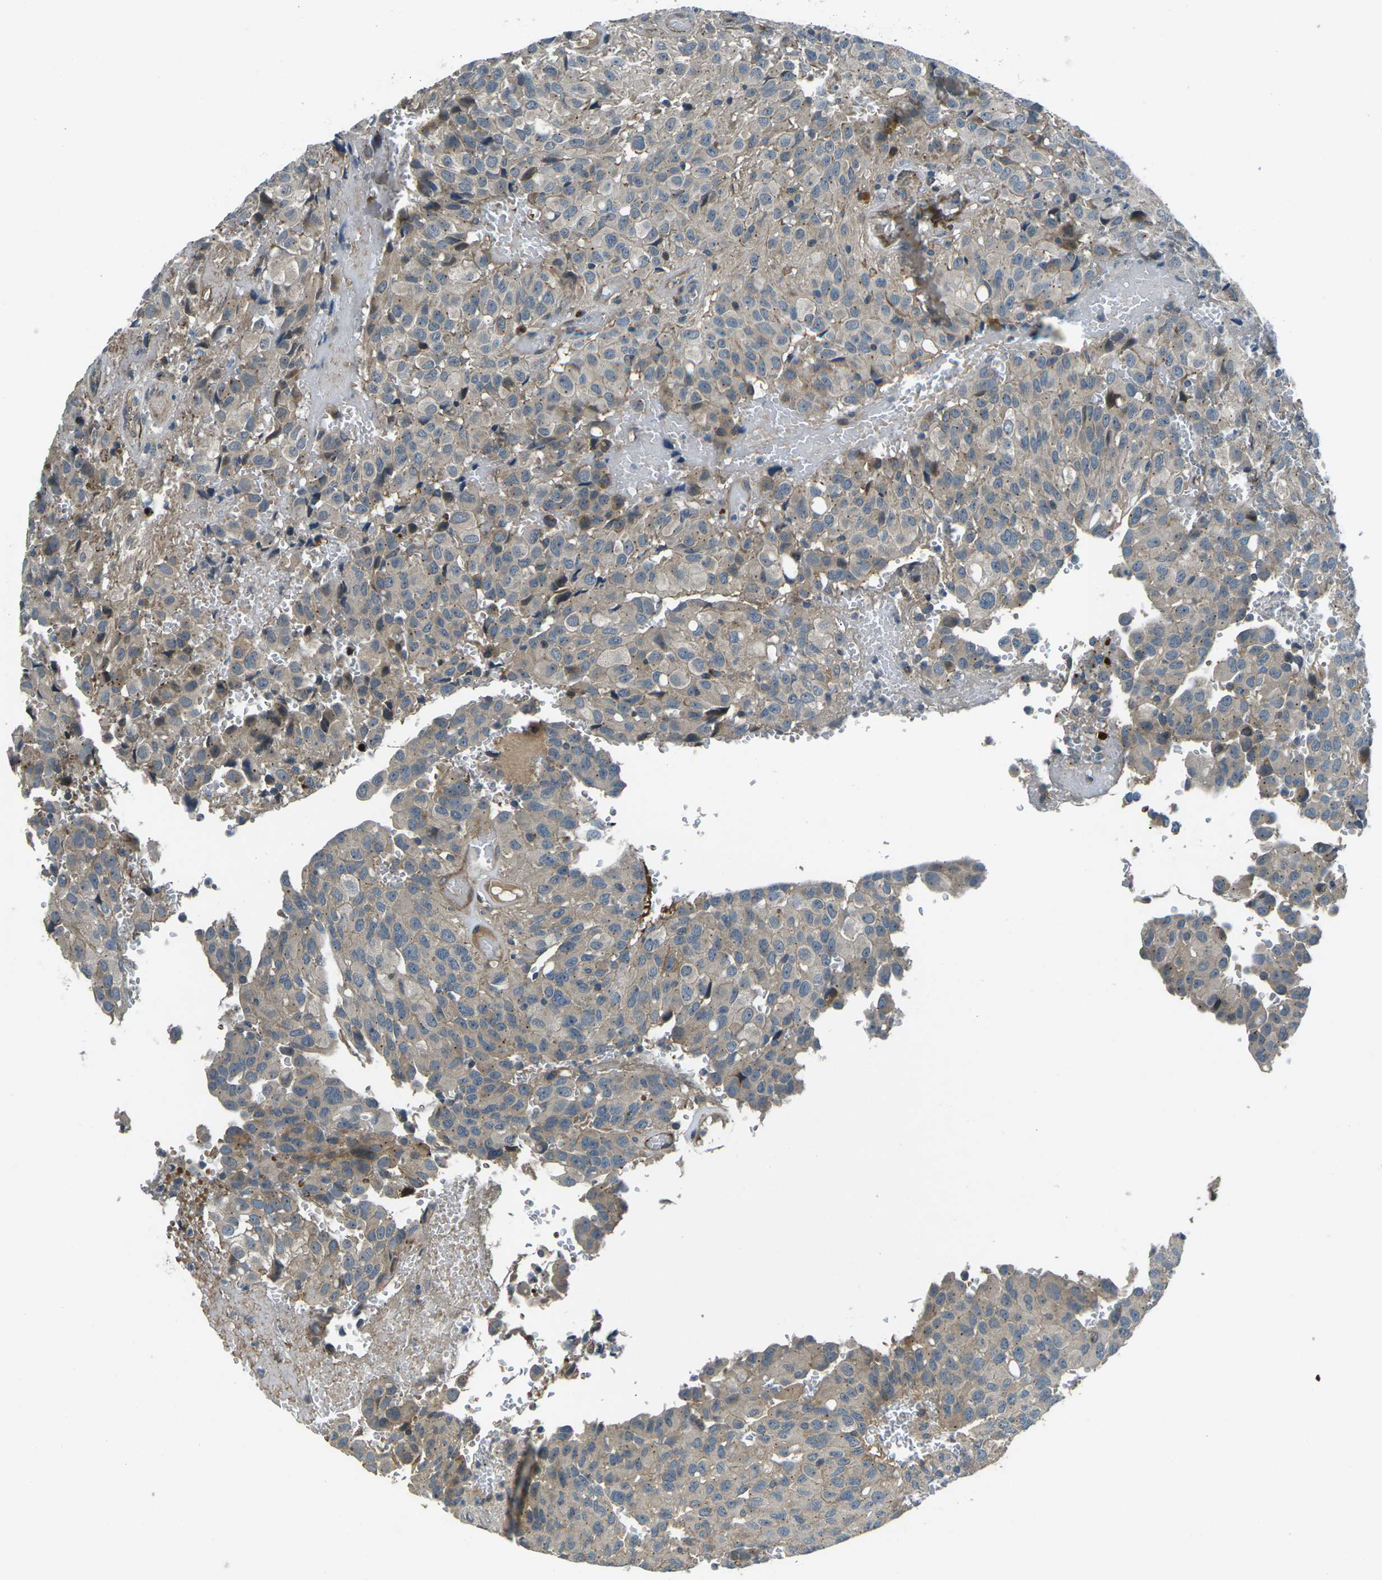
{"staining": {"intensity": "weak", "quantity": "<25%", "location": "cytoplasmic/membranous"}, "tissue": "glioma", "cell_type": "Tumor cells", "image_type": "cancer", "snomed": [{"axis": "morphology", "description": "Glioma, malignant, High grade"}, {"axis": "topography", "description": "Brain"}], "caption": "The immunohistochemistry (IHC) micrograph has no significant staining in tumor cells of malignant glioma (high-grade) tissue. (Stains: DAB (3,3'-diaminobenzidine) IHC with hematoxylin counter stain, Microscopy: brightfield microscopy at high magnification).", "gene": "AFAP1", "patient": {"sex": "male", "age": 32}}